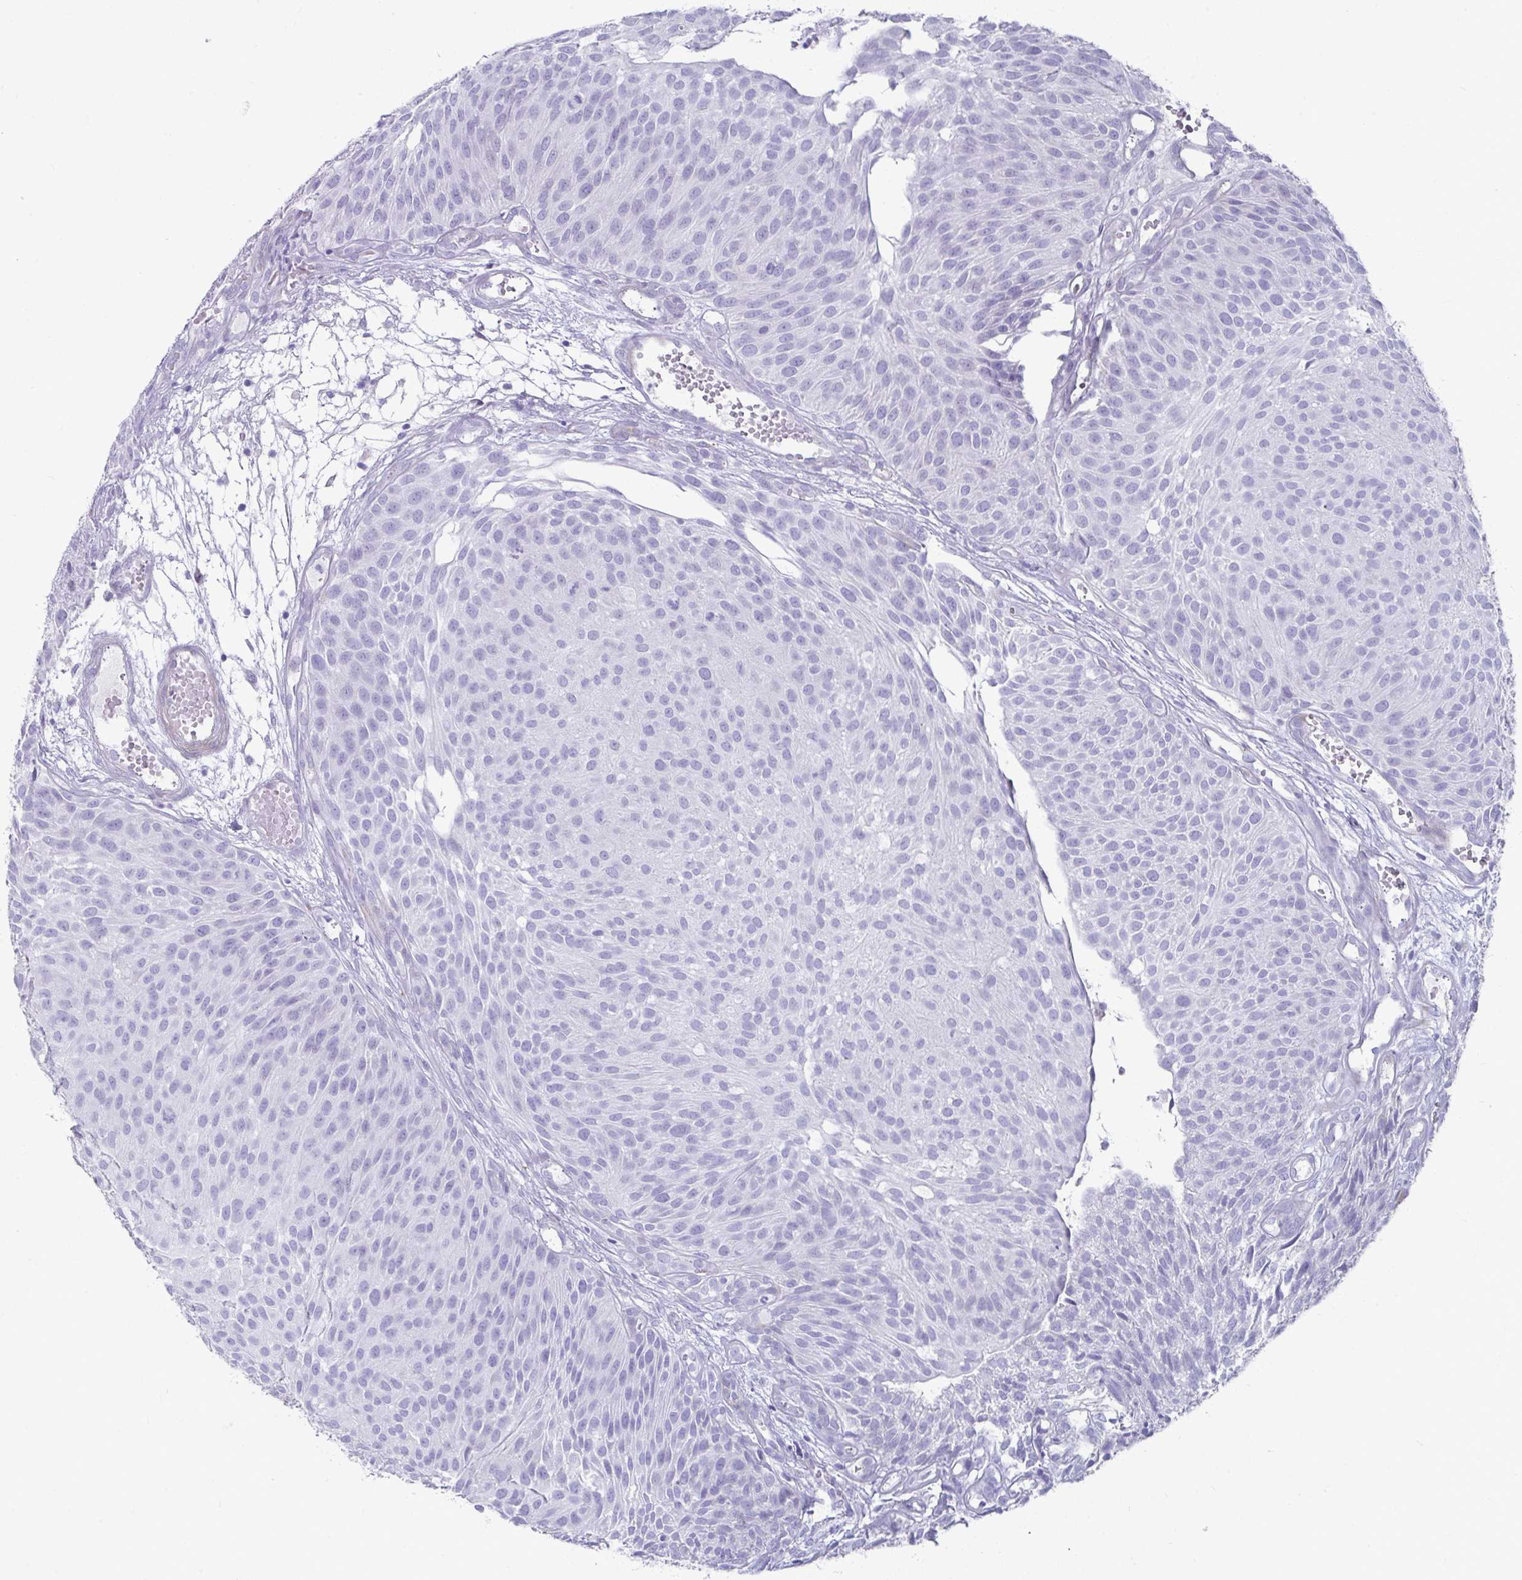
{"staining": {"intensity": "negative", "quantity": "none", "location": "none"}, "tissue": "urothelial cancer", "cell_type": "Tumor cells", "image_type": "cancer", "snomed": [{"axis": "morphology", "description": "Urothelial carcinoma, NOS"}, {"axis": "topography", "description": "Urinary bladder"}], "caption": "Immunohistochemistry histopathology image of human urothelial cancer stained for a protein (brown), which displays no expression in tumor cells. (DAB (3,3'-diaminobenzidine) IHC, high magnification).", "gene": "GRXCR2", "patient": {"sex": "male", "age": 84}}